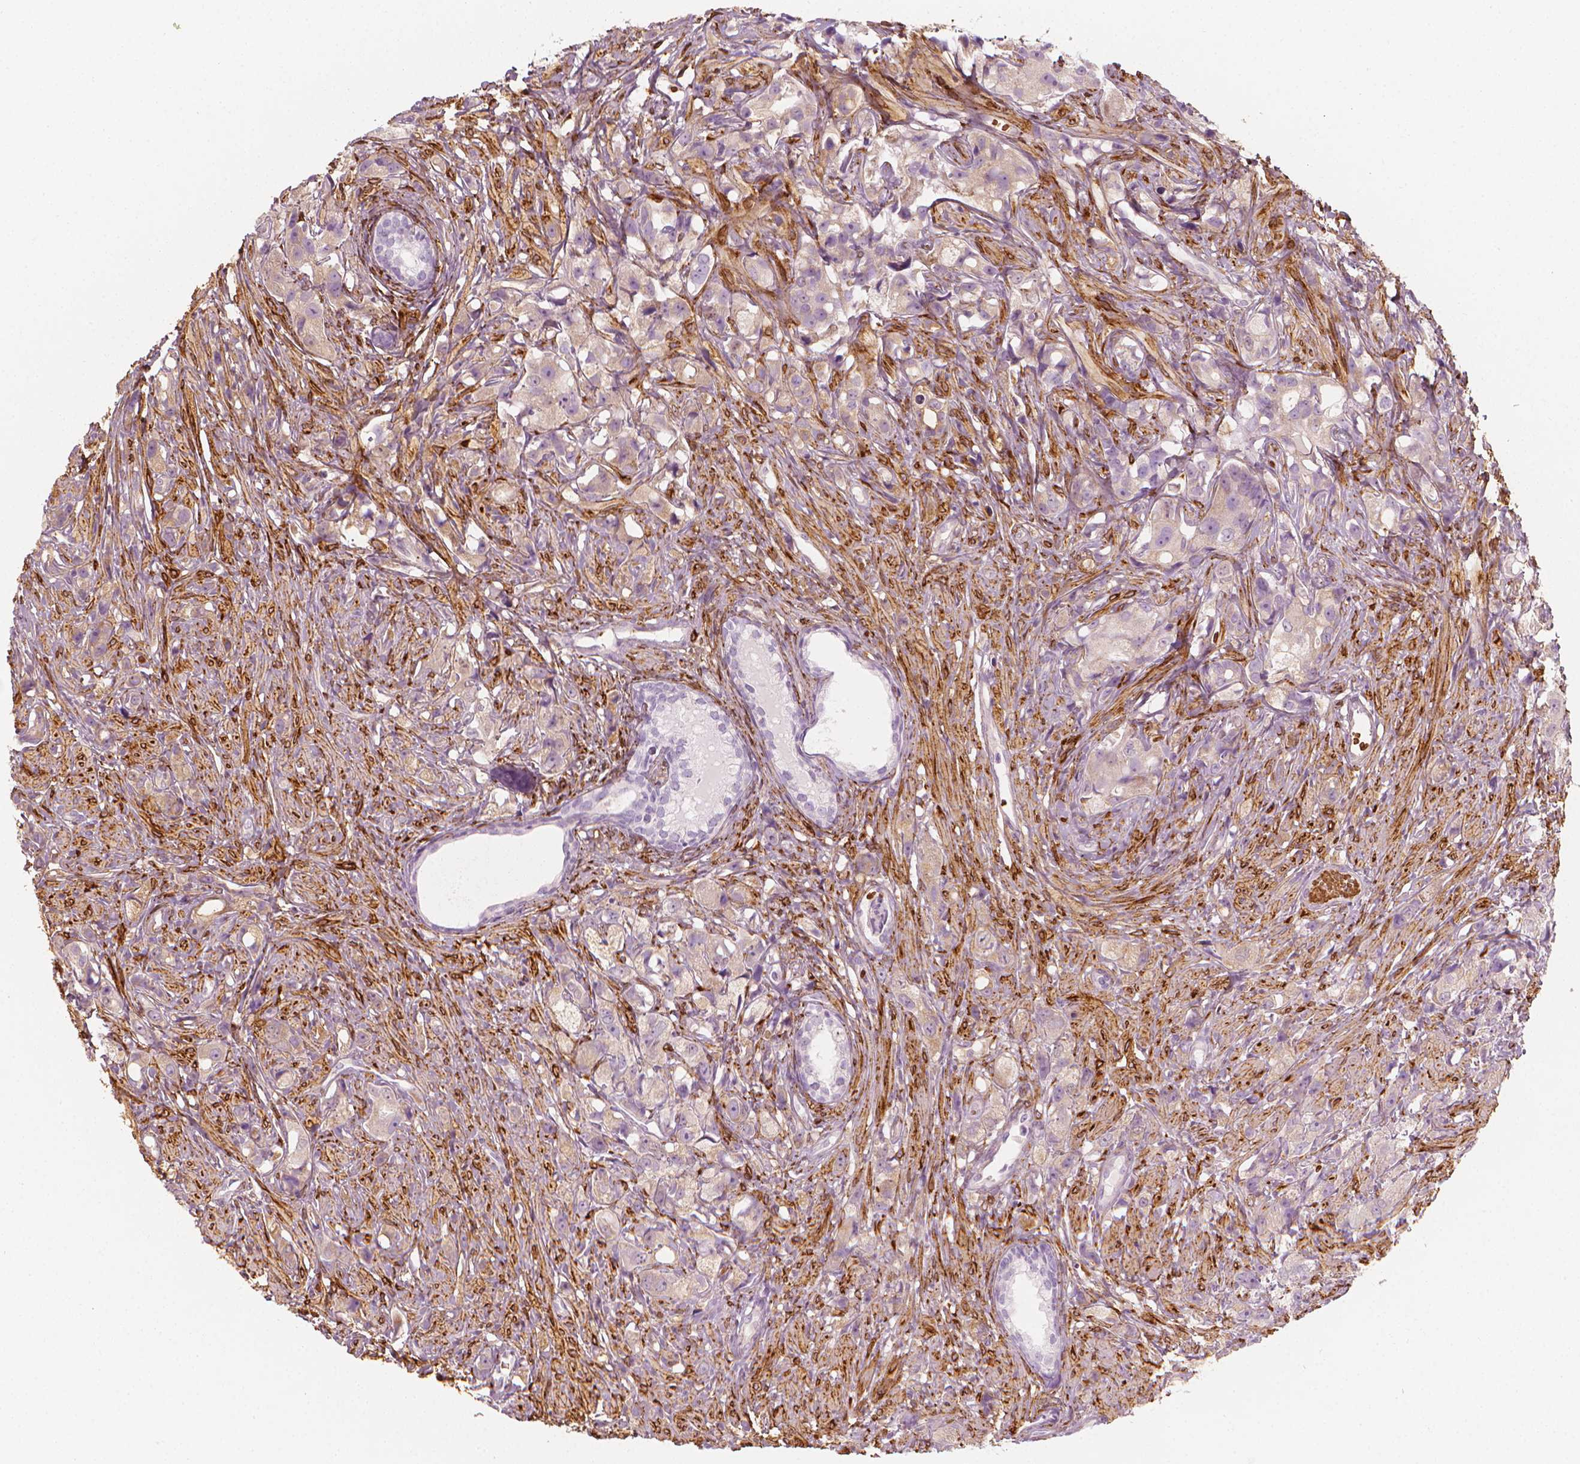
{"staining": {"intensity": "negative", "quantity": "none", "location": "none"}, "tissue": "prostate cancer", "cell_type": "Tumor cells", "image_type": "cancer", "snomed": [{"axis": "morphology", "description": "Adenocarcinoma, High grade"}, {"axis": "topography", "description": "Prostate"}], "caption": "Immunohistochemical staining of human prostate cancer shows no significant positivity in tumor cells. The staining is performed using DAB (3,3'-diaminobenzidine) brown chromogen with nuclei counter-stained in using hematoxylin.", "gene": "CES1", "patient": {"sex": "male", "age": 75}}